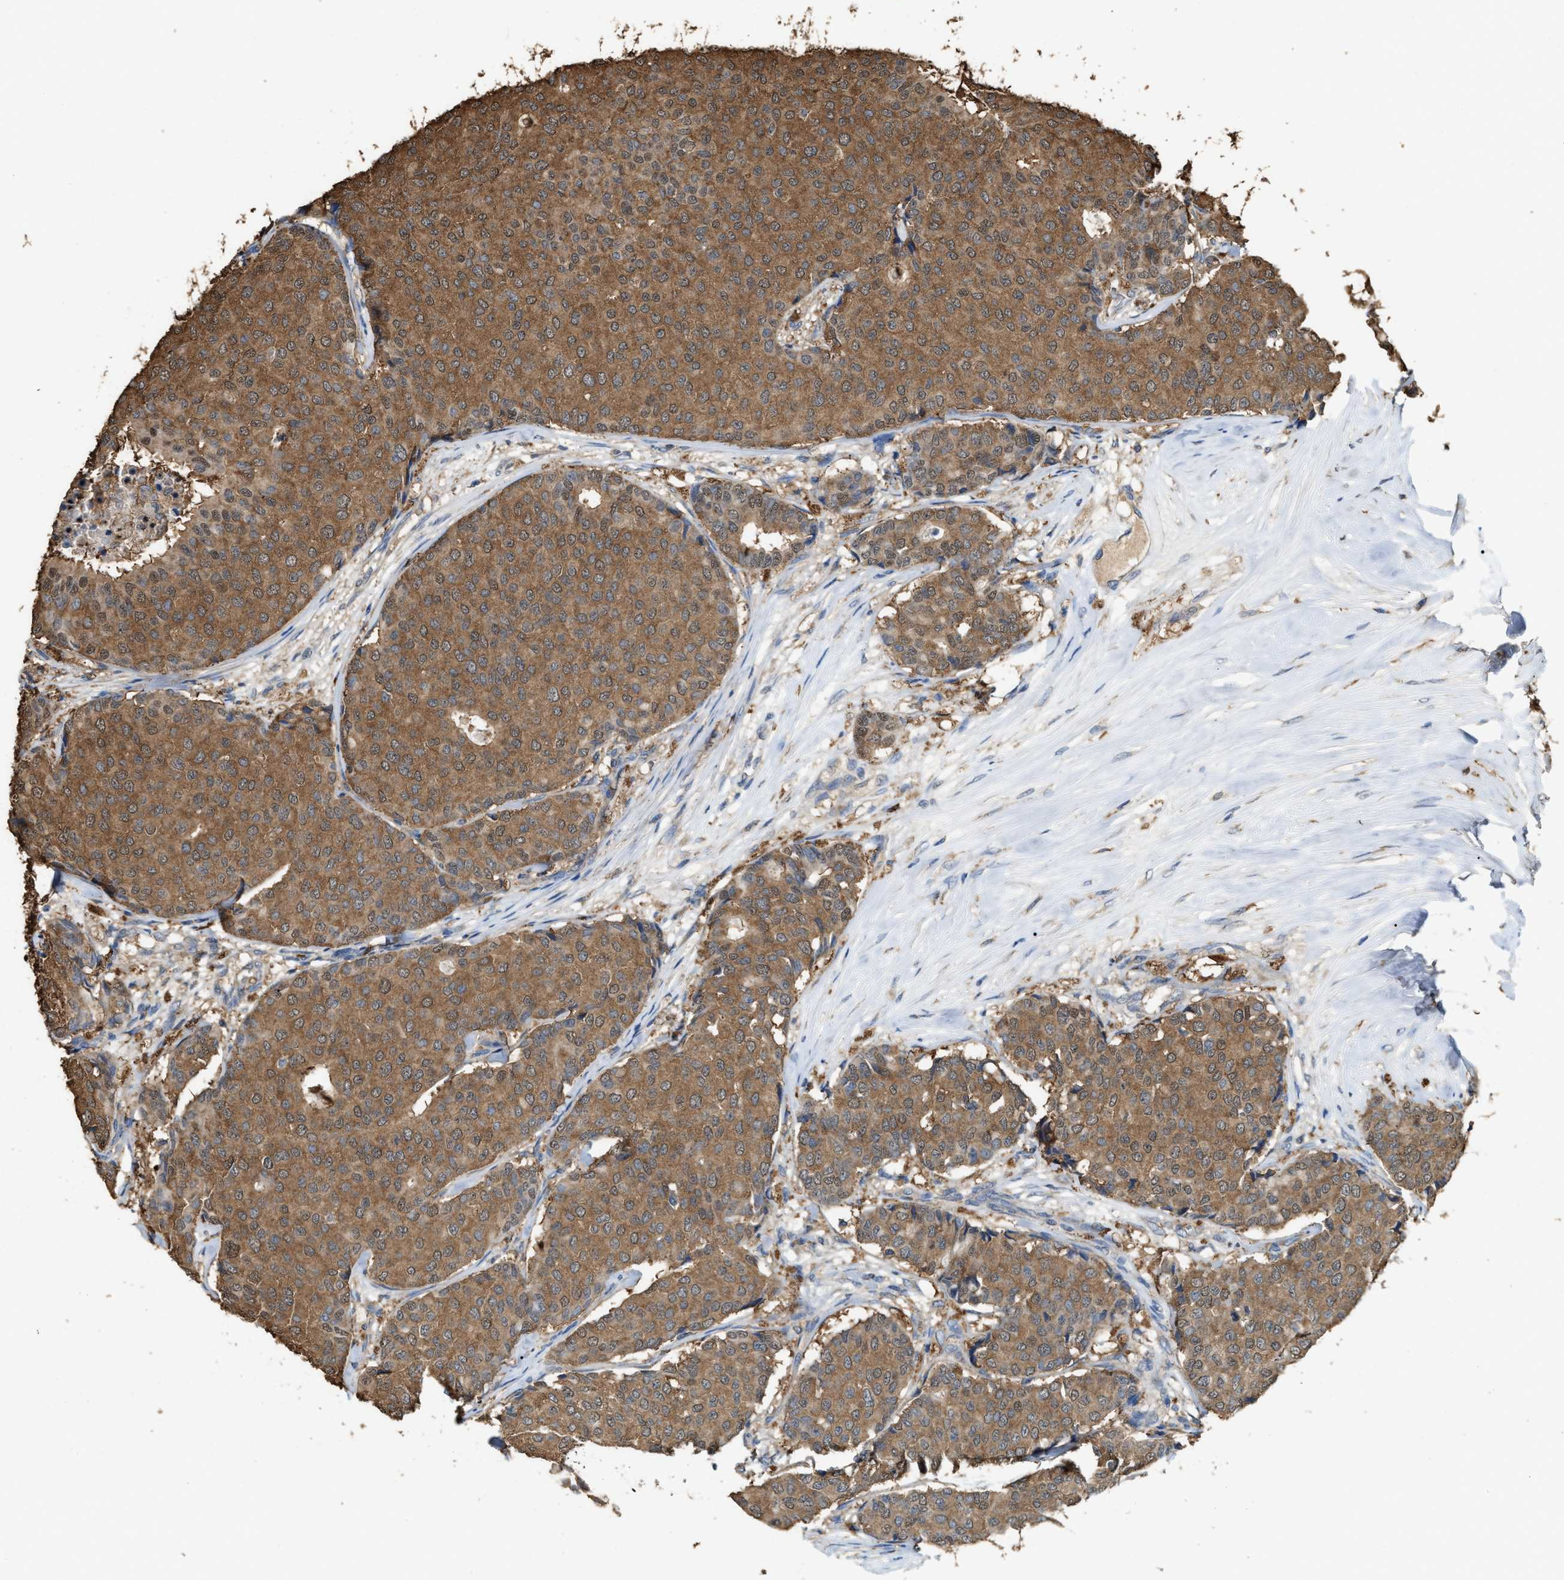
{"staining": {"intensity": "moderate", "quantity": ">75%", "location": "cytoplasmic/membranous"}, "tissue": "breast cancer", "cell_type": "Tumor cells", "image_type": "cancer", "snomed": [{"axis": "morphology", "description": "Duct carcinoma"}, {"axis": "topography", "description": "Breast"}], "caption": "High-power microscopy captured an IHC micrograph of breast invasive ductal carcinoma, revealing moderate cytoplasmic/membranous staining in approximately >75% of tumor cells.", "gene": "GCN1", "patient": {"sex": "female", "age": 75}}